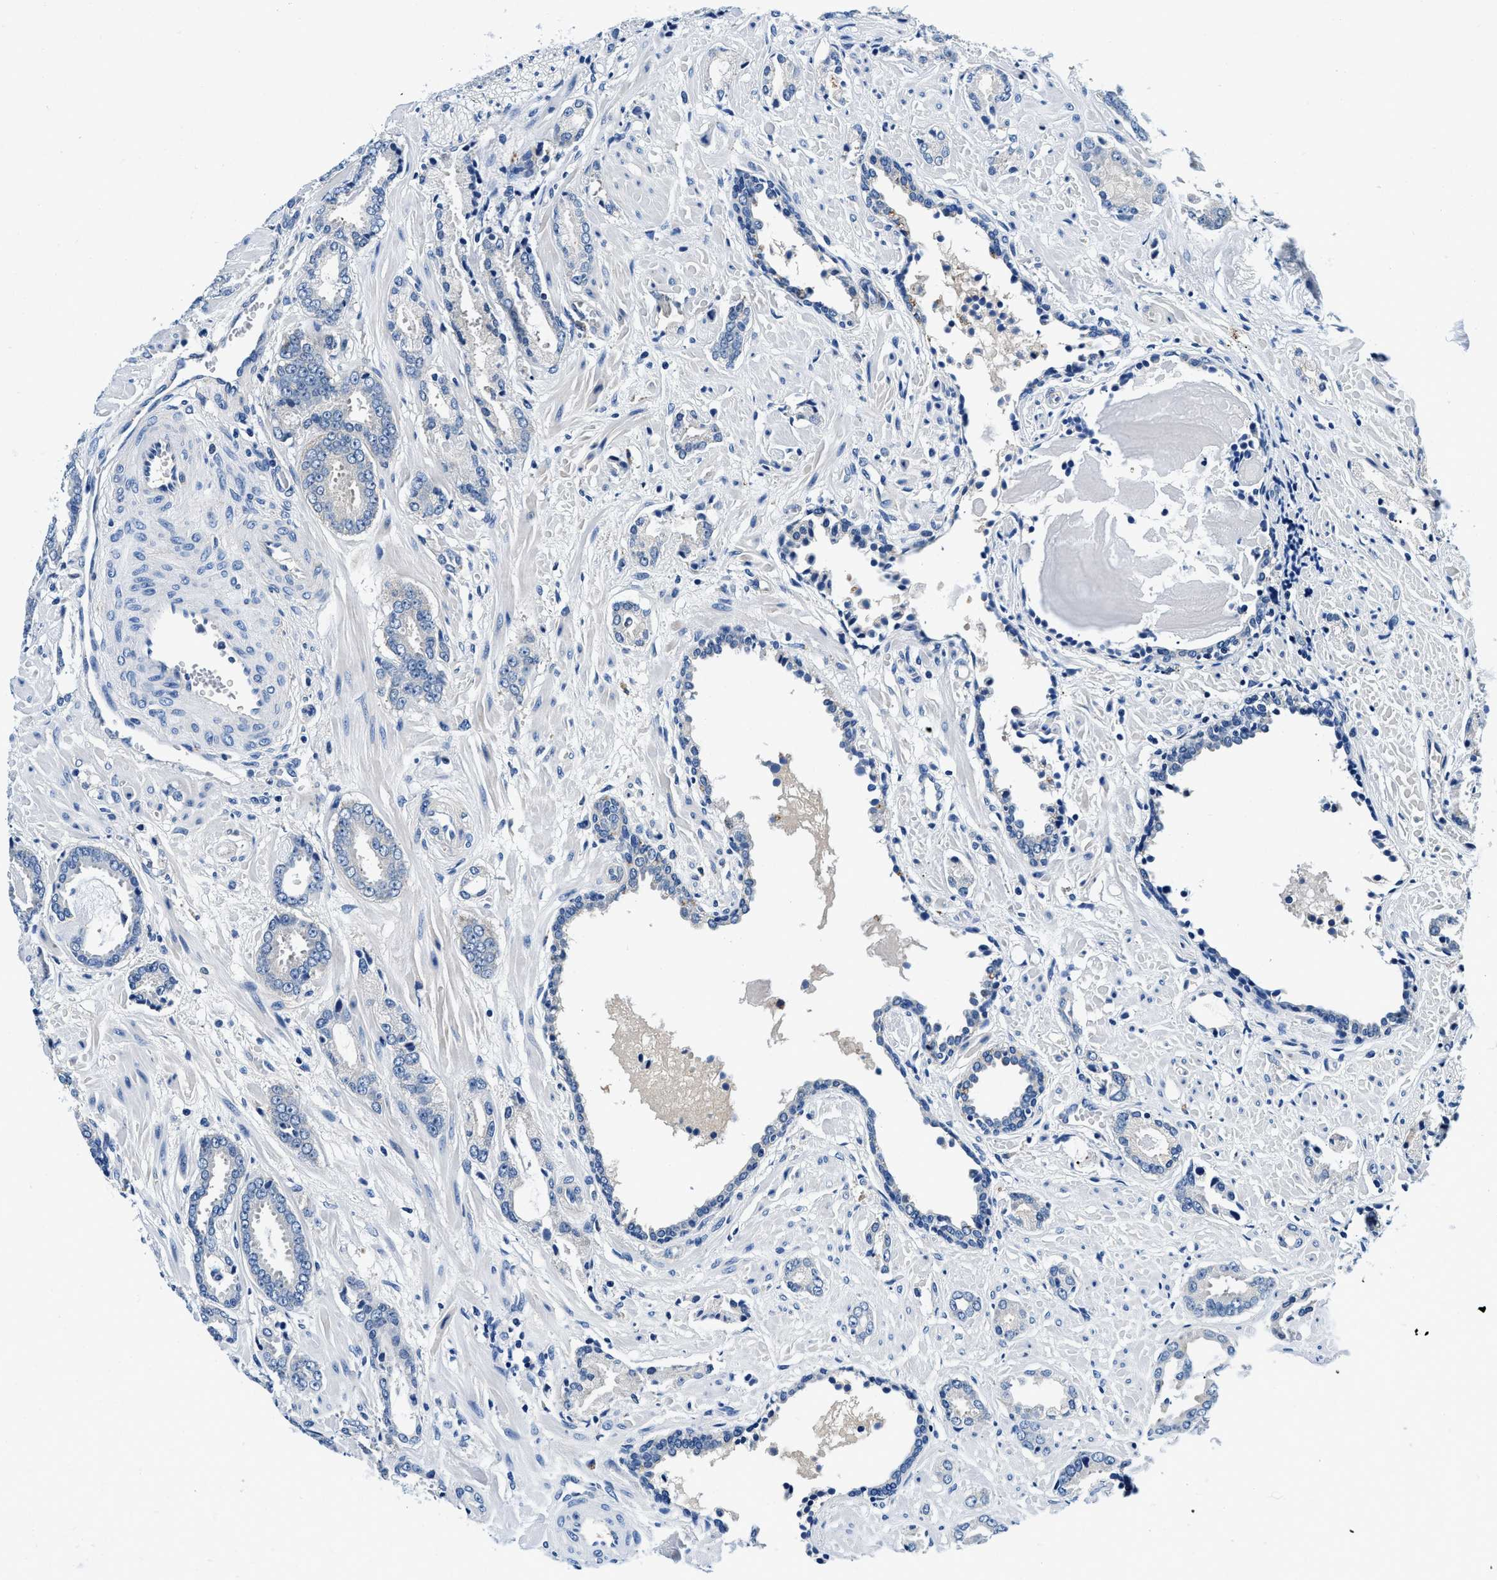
{"staining": {"intensity": "negative", "quantity": "none", "location": "none"}, "tissue": "prostate cancer", "cell_type": "Tumor cells", "image_type": "cancer", "snomed": [{"axis": "morphology", "description": "Adenocarcinoma, Low grade"}, {"axis": "topography", "description": "Prostate"}], "caption": "DAB (3,3'-diaminobenzidine) immunohistochemical staining of human prostate cancer (adenocarcinoma (low-grade)) displays no significant expression in tumor cells.", "gene": "ZFAND3", "patient": {"sex": "male", "age": 53}}